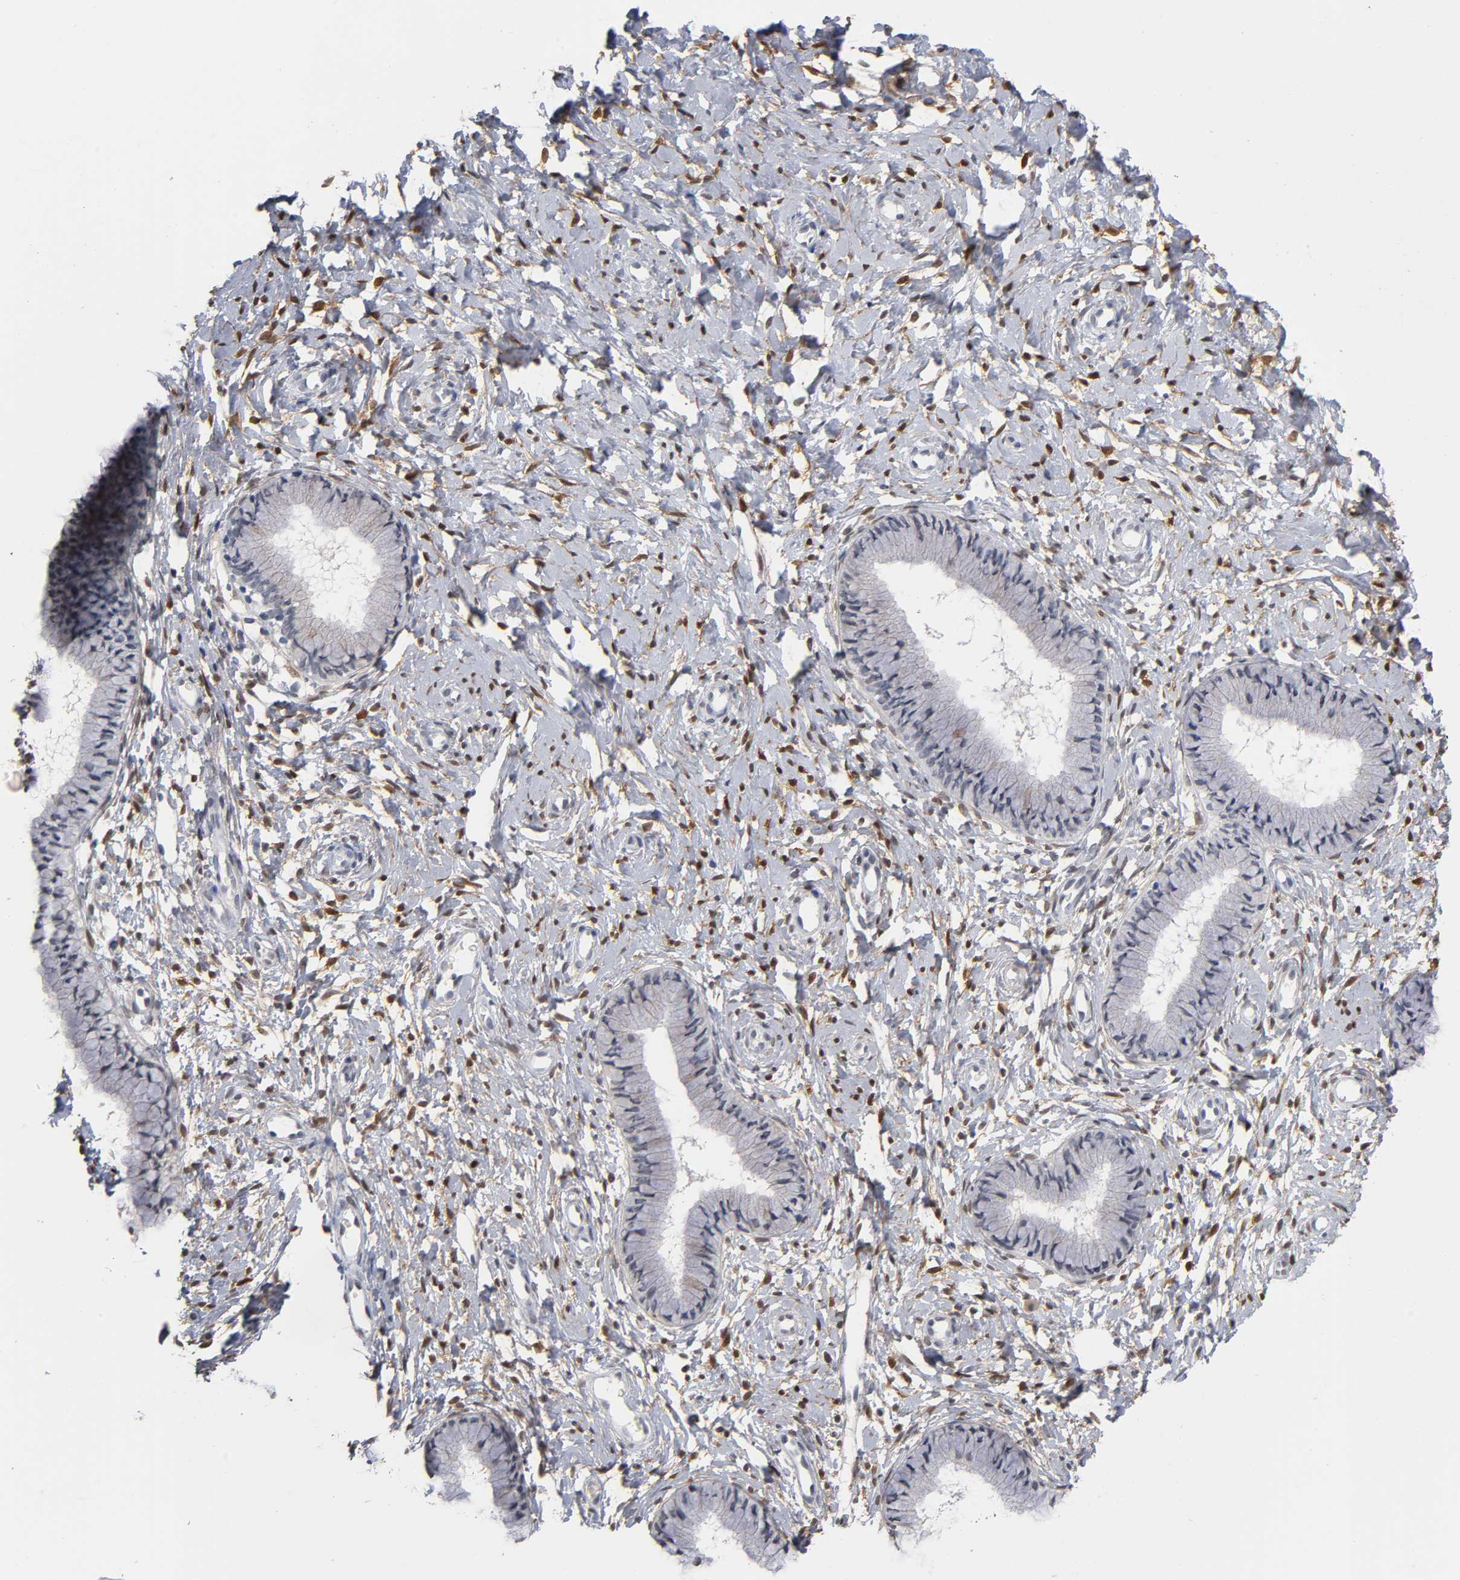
{"staining": {"intensity": "negative", "quantity": "none", "location": "none"}, "tissue": "cervix", "cell_type": "Glandular cells", "image_type": "normal", "snomed": [{"axis": "morphology", "description": "Normal tissue, NOS"}, {"axis": "topography", "description": "Cervix"}], "caption": "Immunohistochemistry (IHC) micrograph of normal cervix: human cervix stained with DAB (3,3'-diaminobenzidine) reveals no significant protein staining in glandular cells.", "gene": "CRABP2", "patient": {"sex": "female", "age": 46}}